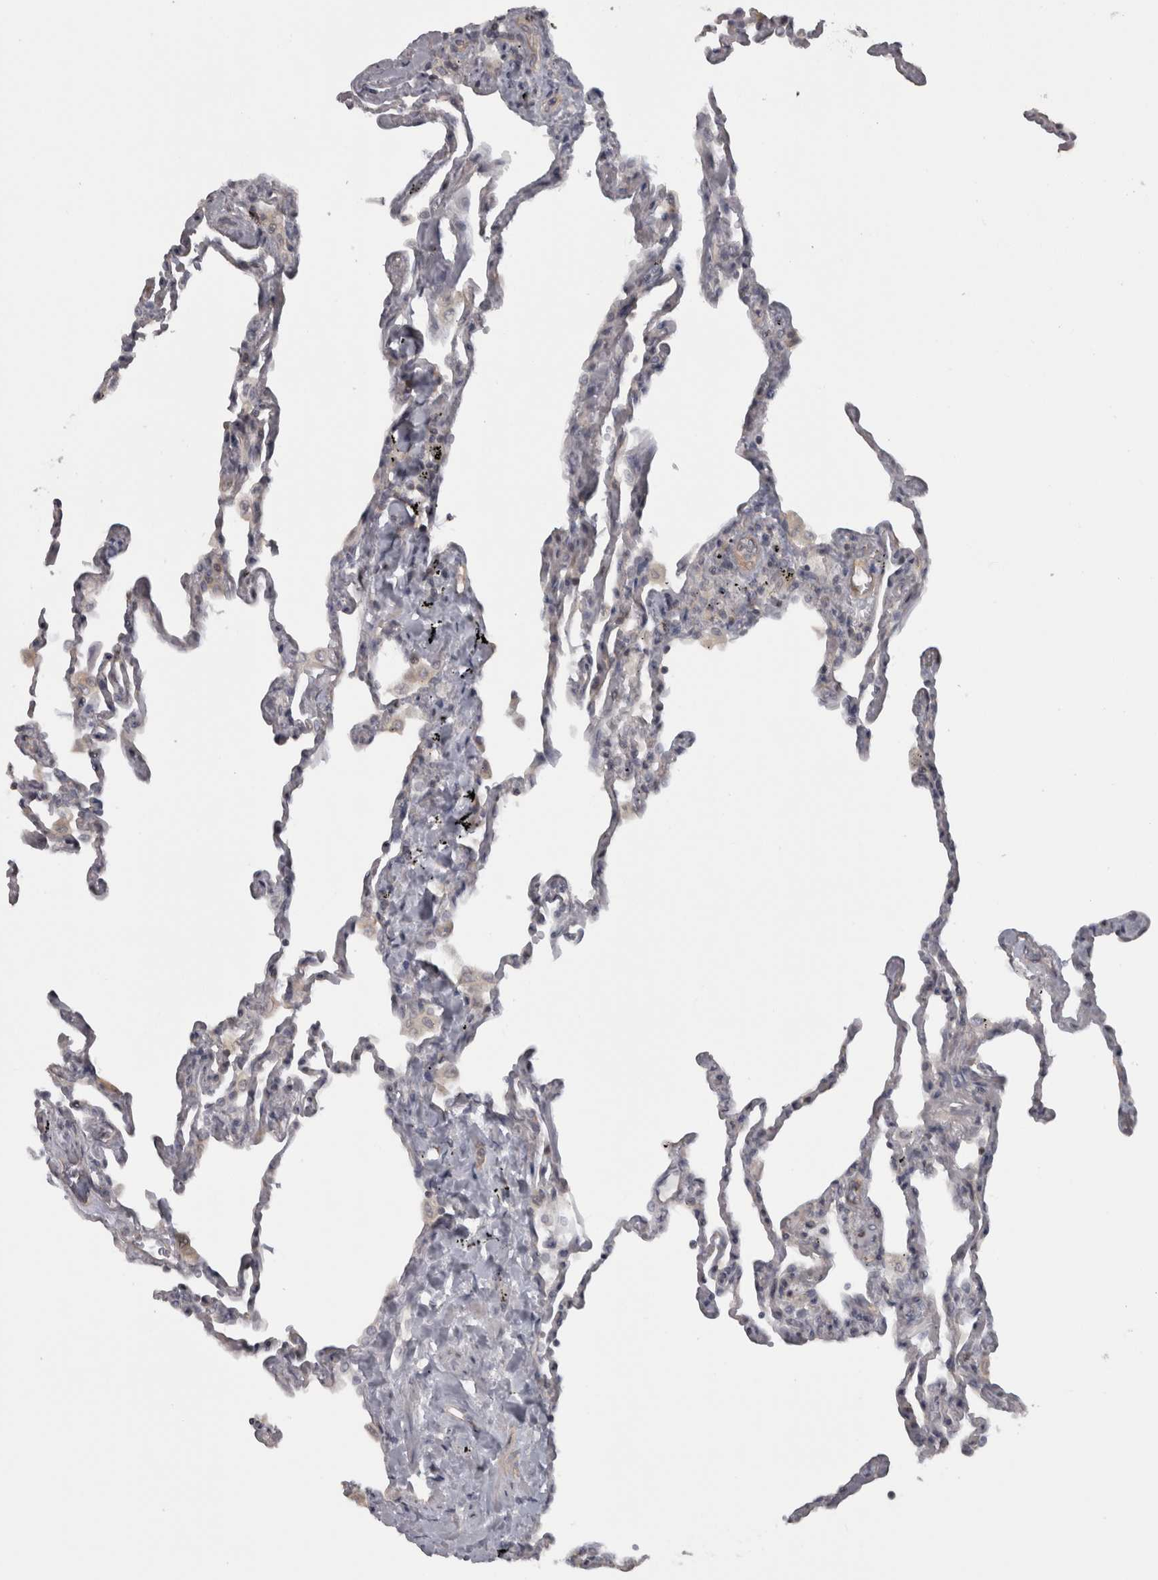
{"staining": {"intensity": "negative", "quantity": "none", "location": "none"}, "tissue": "lung", "cell_type": "Alveolar cells", "image_type": "normal", "snomed": [{"axis": "morphology", "description": "Normal tissue, NOS"}, {"axis": "topography", "description": "Lung"}], "caption": "The histopathology image displays no staining of alveolar cells in normal lung. The staining was performed using DAB to visualize the protein expression in brown, while the nuclei were stained in blue with hematoxylin (Magnification: 20x).", "gene": "PPP1R12B", "patient": {"sex": "male", "age": 59}}